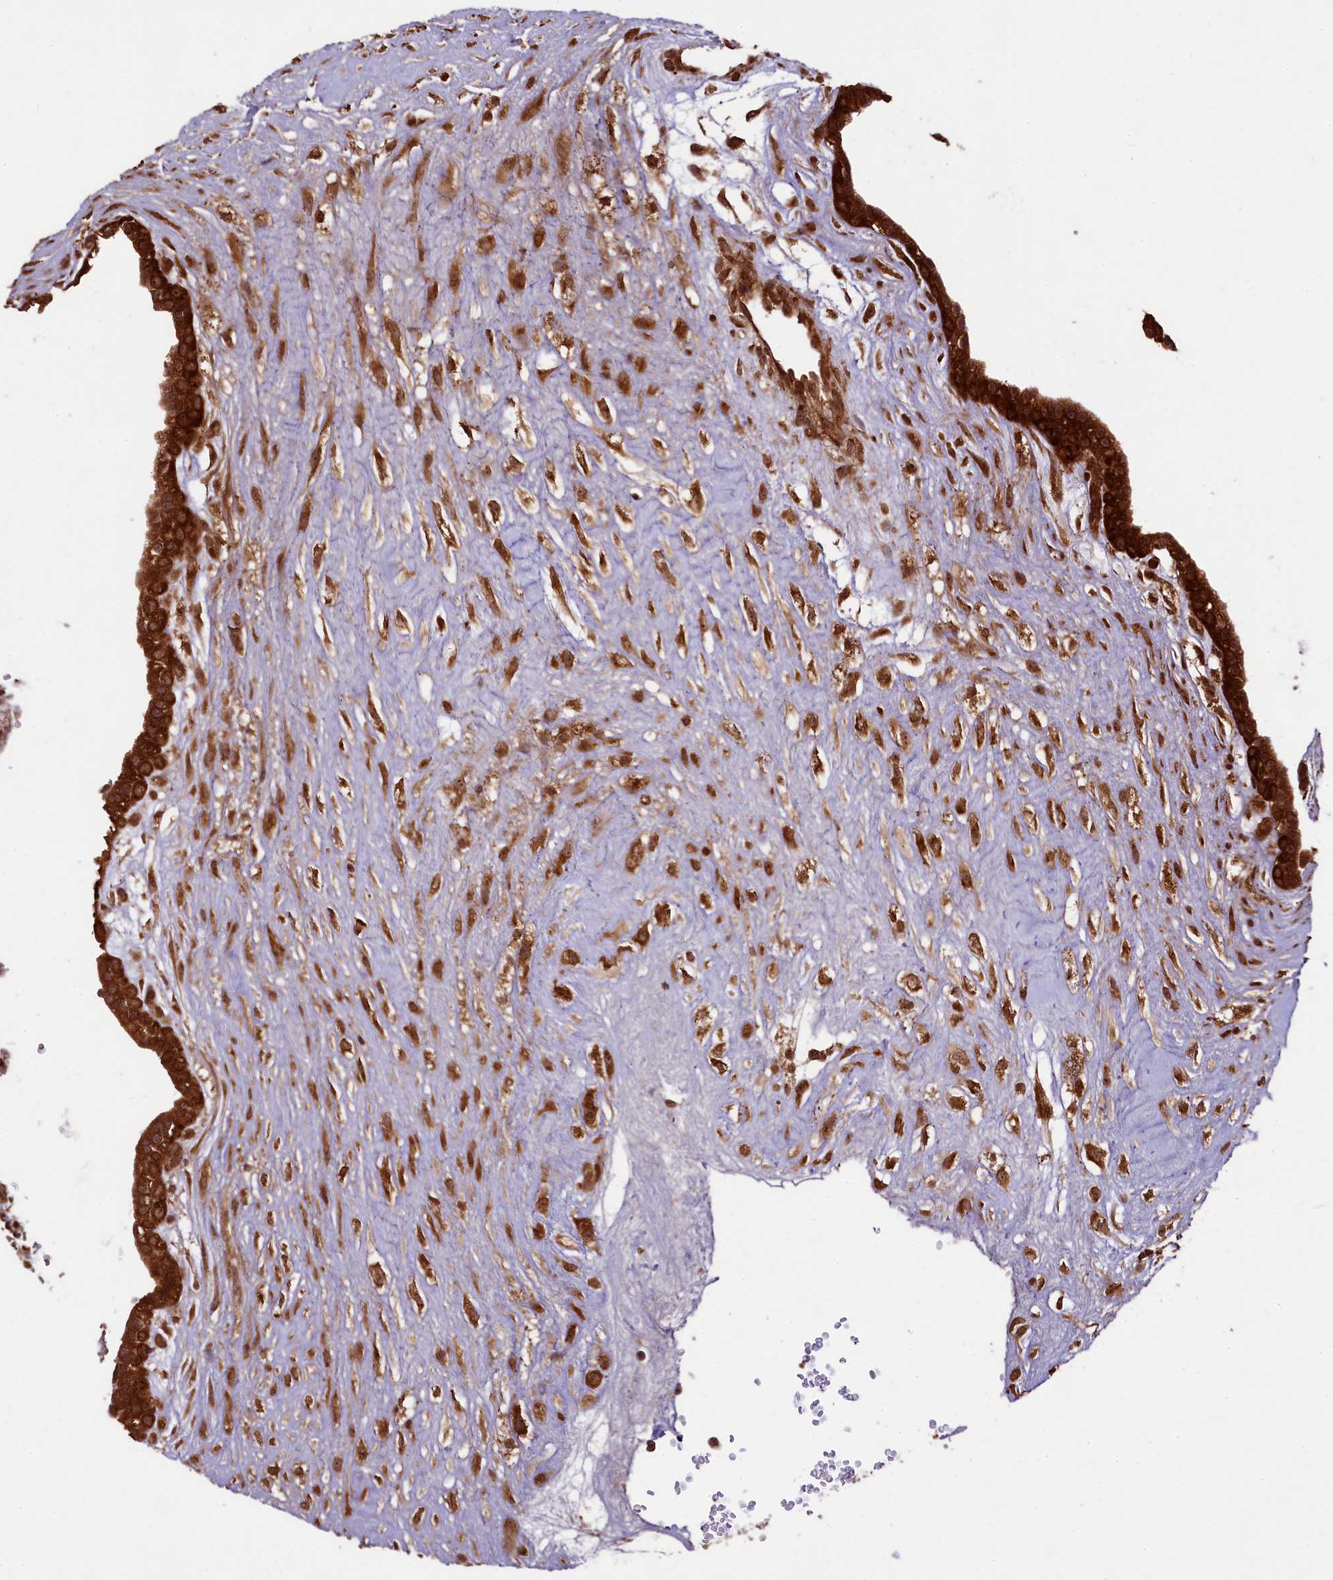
{"staining": {"intensity": "strong", "quantity": ">75%", "location": "cytoplasmic/membranous"}, "tissue": "placenta", "cell_type": "Decidual cells", "image_type": "normal", "snomed": [{"axis": "morphology", "description": "Normal tissue, NOS"}, {"axis": "topography", "description": "Placenta"}], "caption": "Immunohistochemical staining of benign human placenta reveals high levels of strong cytoplasmic/membranous staining in about >75% of decidual cells. (DAB (3,3'-diaminobenzidine) IHC with brightfield microscopy, high magnification).", "gene": "LARP4", "patient": {"sex": "female", "age": 18}}